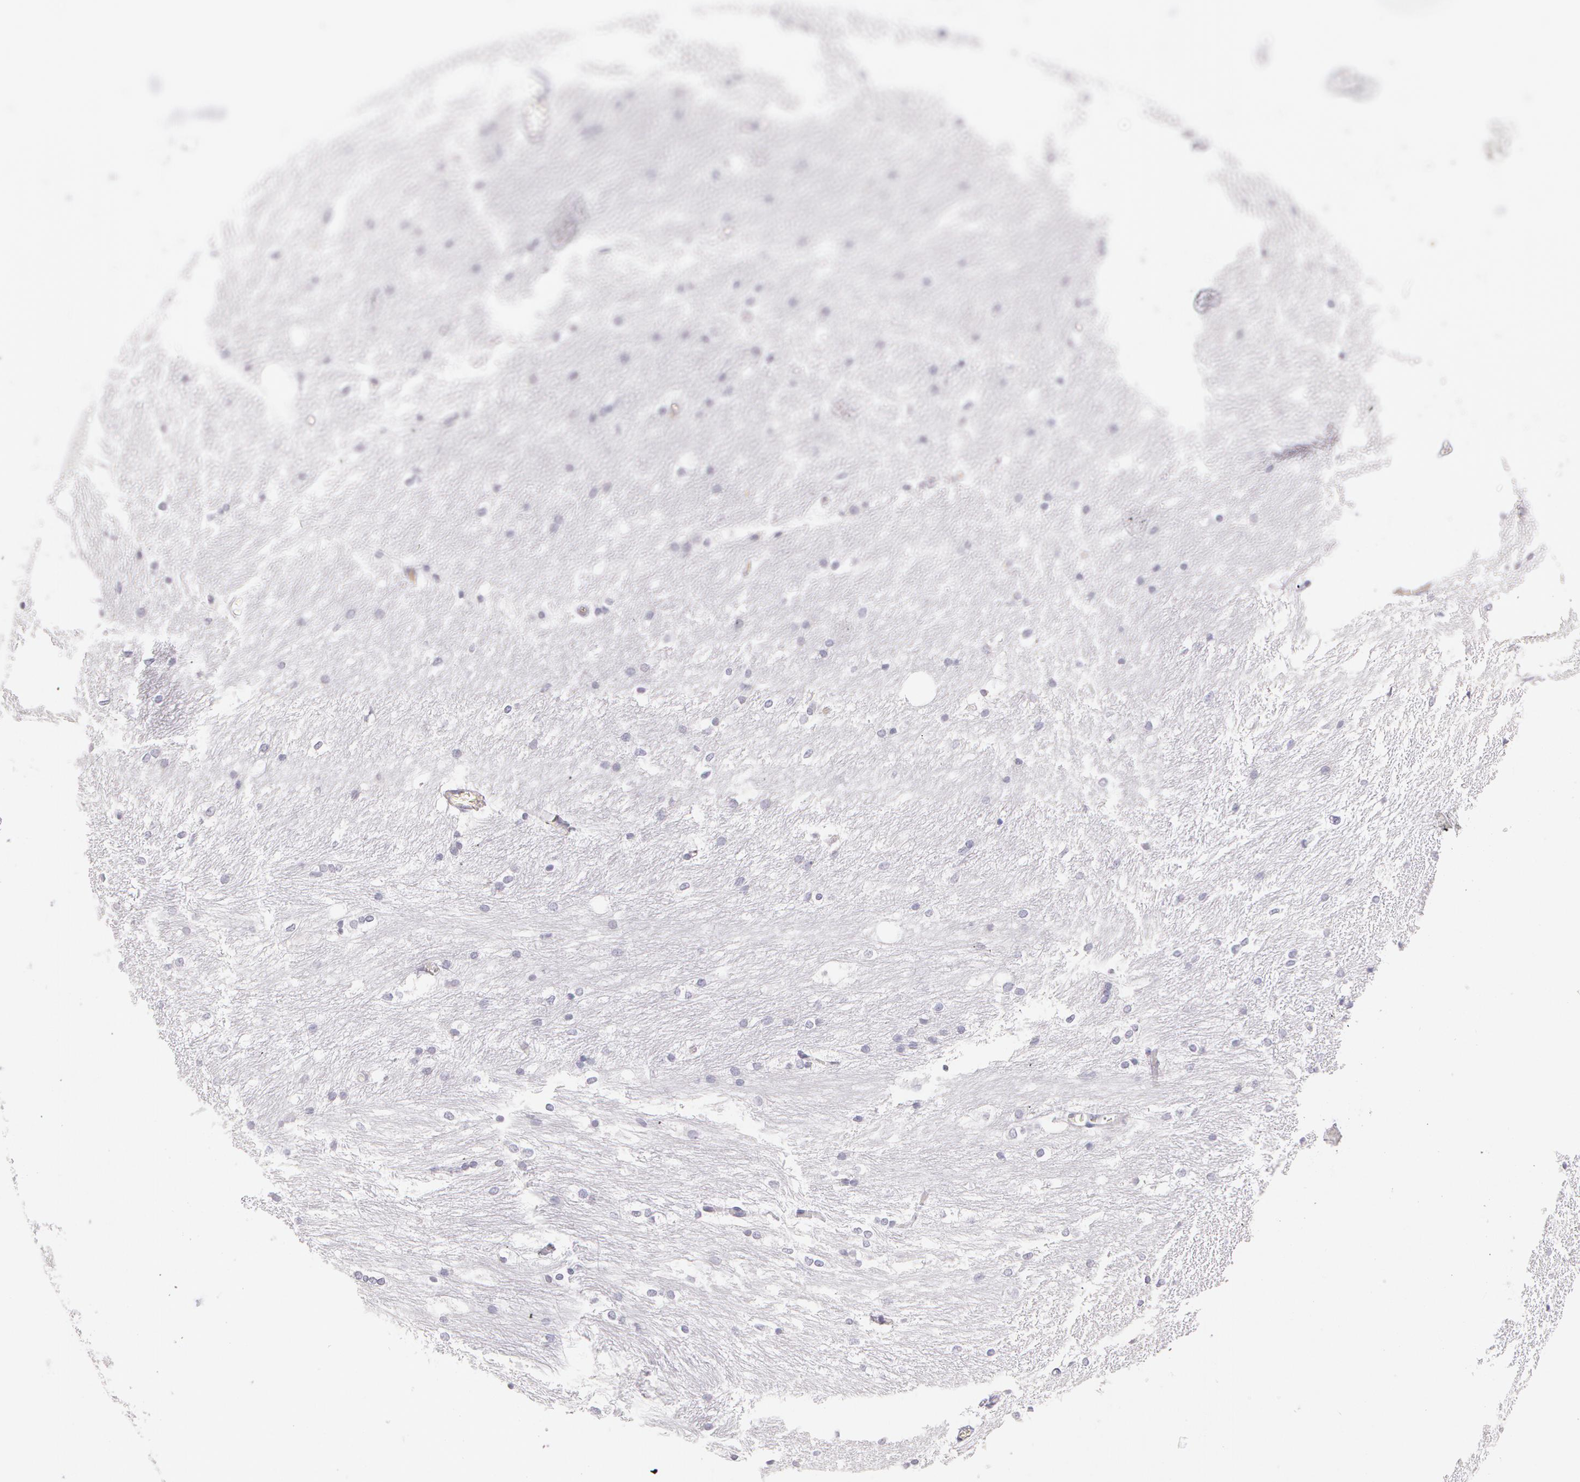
{"staining": {"intensity": "negative", "quantity": "none", "location": "none"}, "tissue": "caudate", "cell_type": "Glial cells", "image_type": "normal", "snomed": [{"axis": "morphology", "description": "Normal tissue, NOS"}, {"axis": "topography", "description": "Lateral ventricle wall"}], "caption": "Immunohistochemical staining of normal caudate exhibits no significant expression in glial cells. Nuclei are stained in blue.", "gene": "AHSG", "patient": {"sex": "female", "age": 19}}